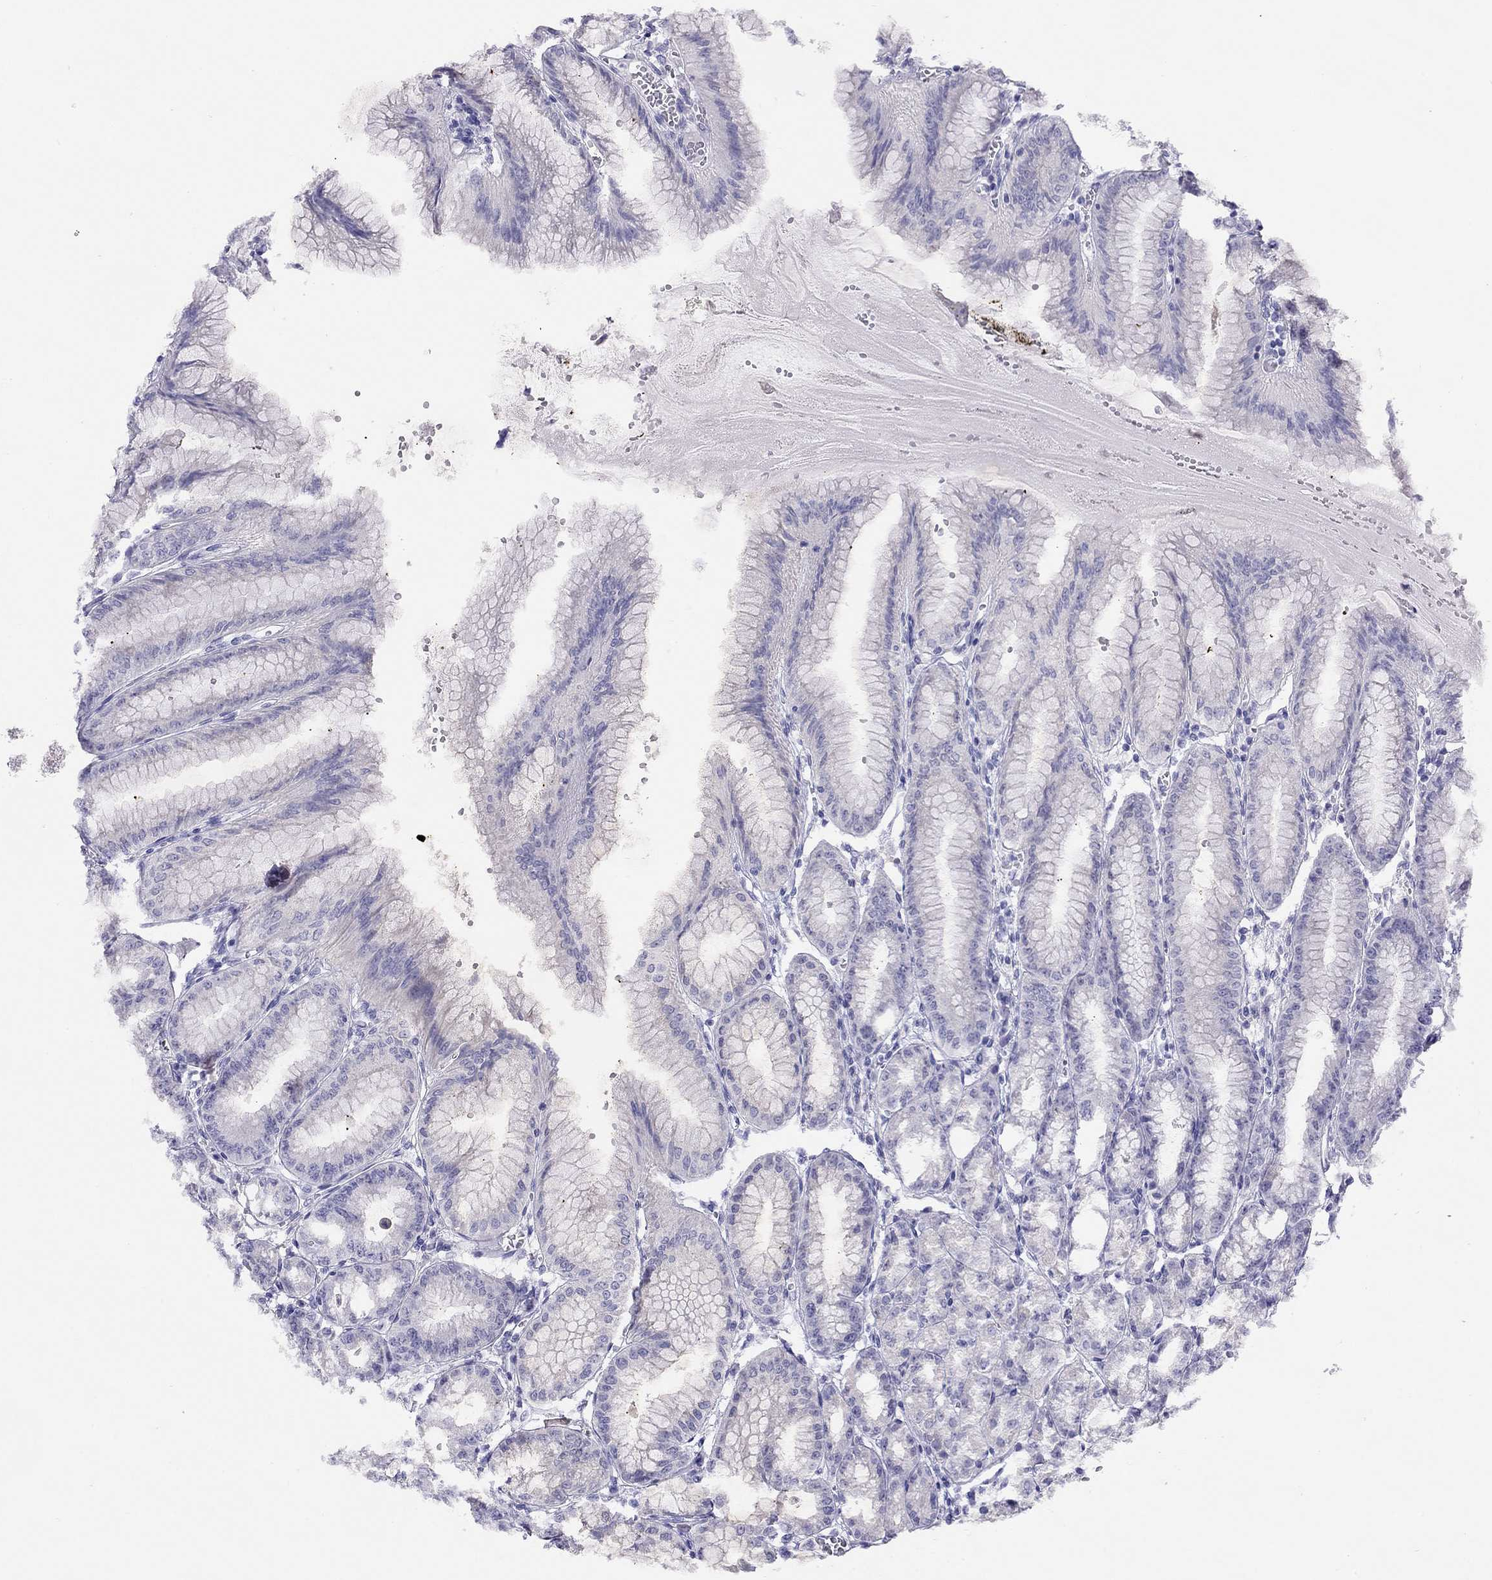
{"staining": {"intensity": "negative", "quantity": "none", "location": "none"}, "tissue": "stomach", "cell_type": "Glandular cells", "image_type": "normal", "snomed": [{"axis": "morphology", "description": "Normal tissue, NOS"}, {"axis": "topography", "description": "Stomach, lower"}], "caption": "IHC of benign stomach exhibits no staining in glandular cells. (DAB (3,3'-diaminobenzidine) immunohistochemistry, high magnification).", "gene": "LRIT2", "patient": {"sex": "male", "age": 71}}